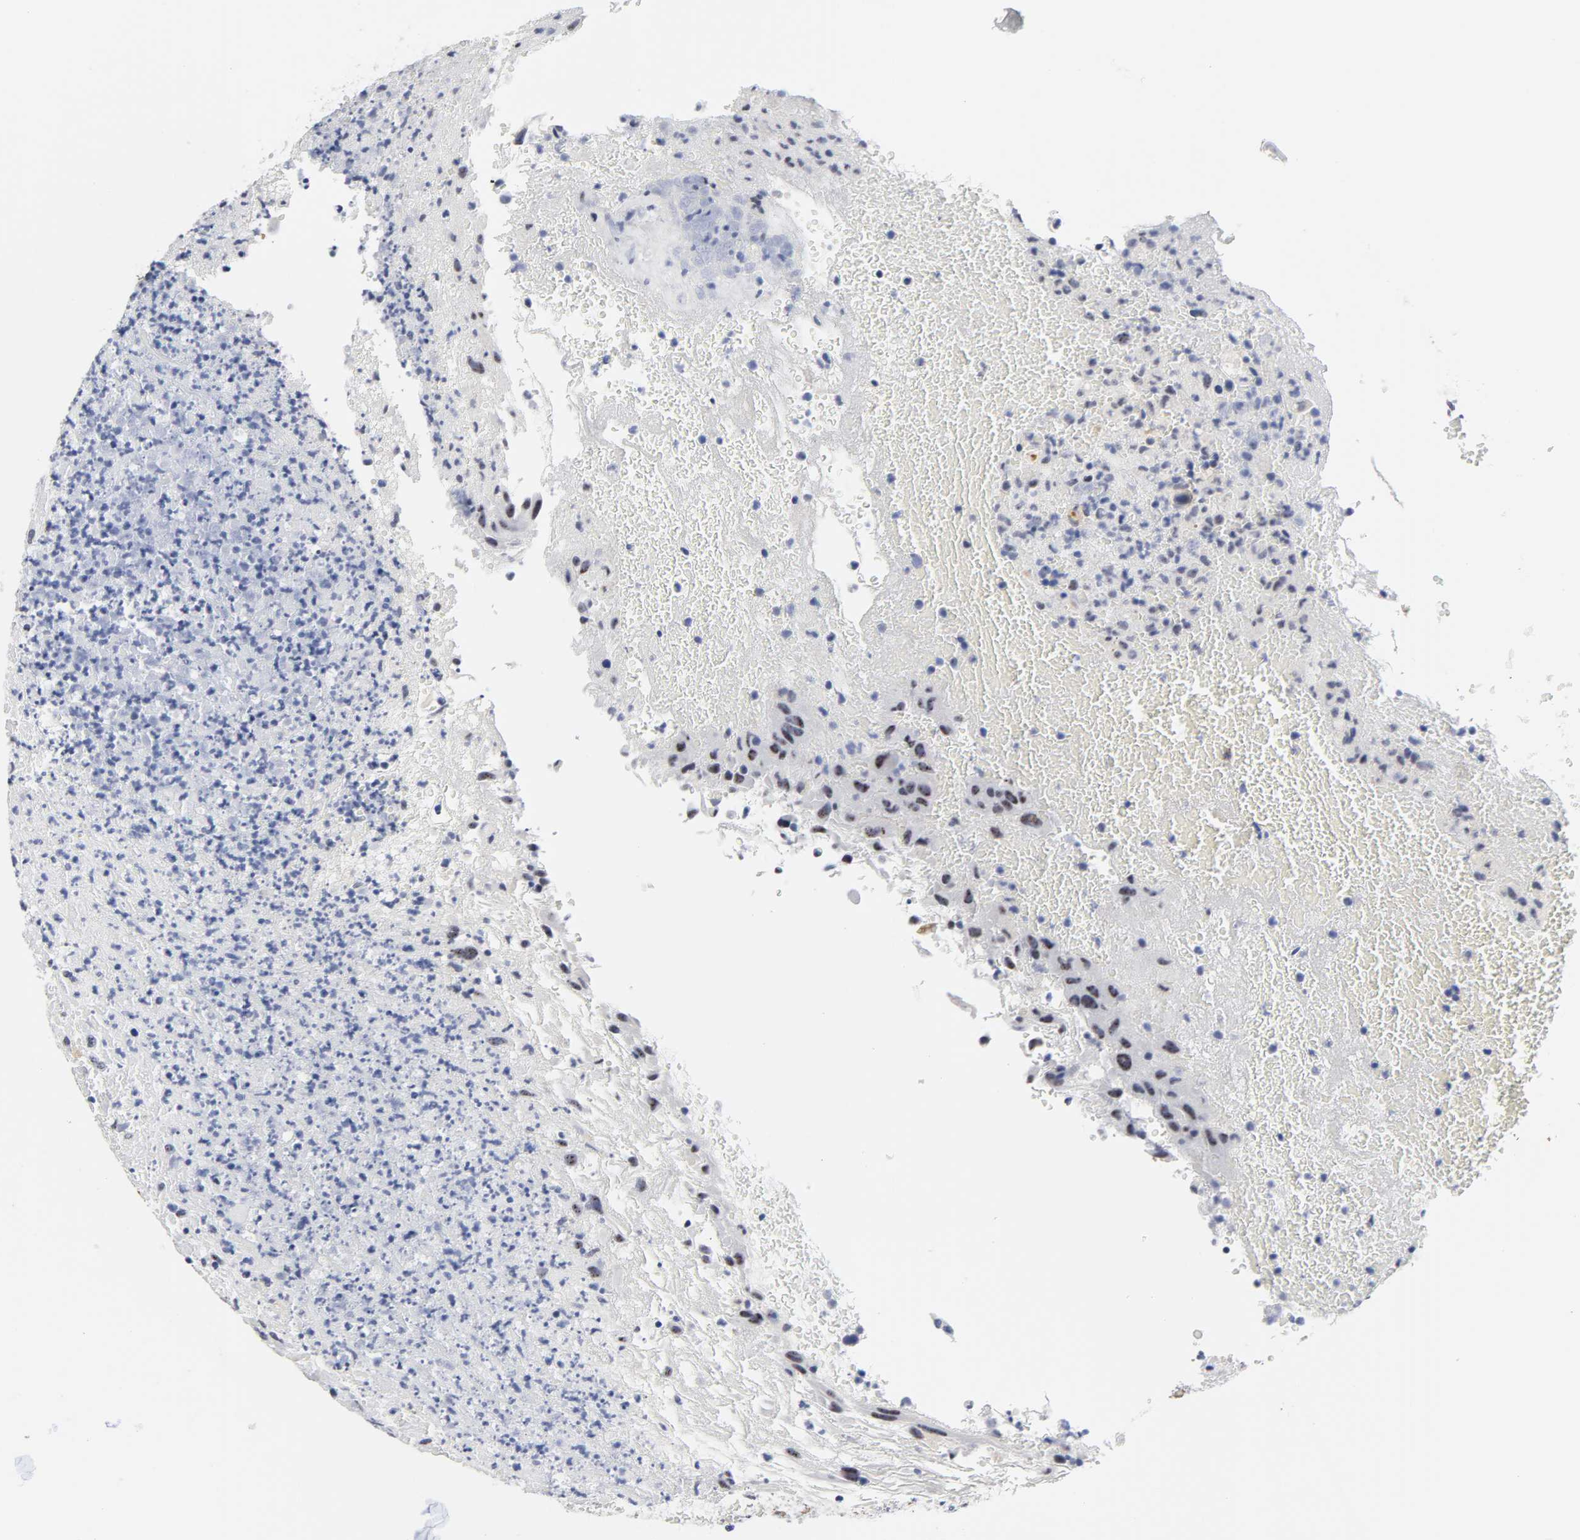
{"staining": {"intensity": "weak", "quantity": "25%-75%", "location": "nuclear"}, "tissue": "urothelial cancer", "cell_type": "Tumor cells", "image_type": "cancer", "snomed": [{"axis": "morphology", "description": "Urothelial carcinoma, High grade"}, {"axis": "topography", "description": "Urinary bladder"}], "caption": "Weak nuclear positivity for a protein is identified in about 25%-75% of tumor cells of urothelial carcinoma (high-grade) using immunohistochemistry.", "gene": "GRHL2", "patient": {"sex": "male", "age": 66}}